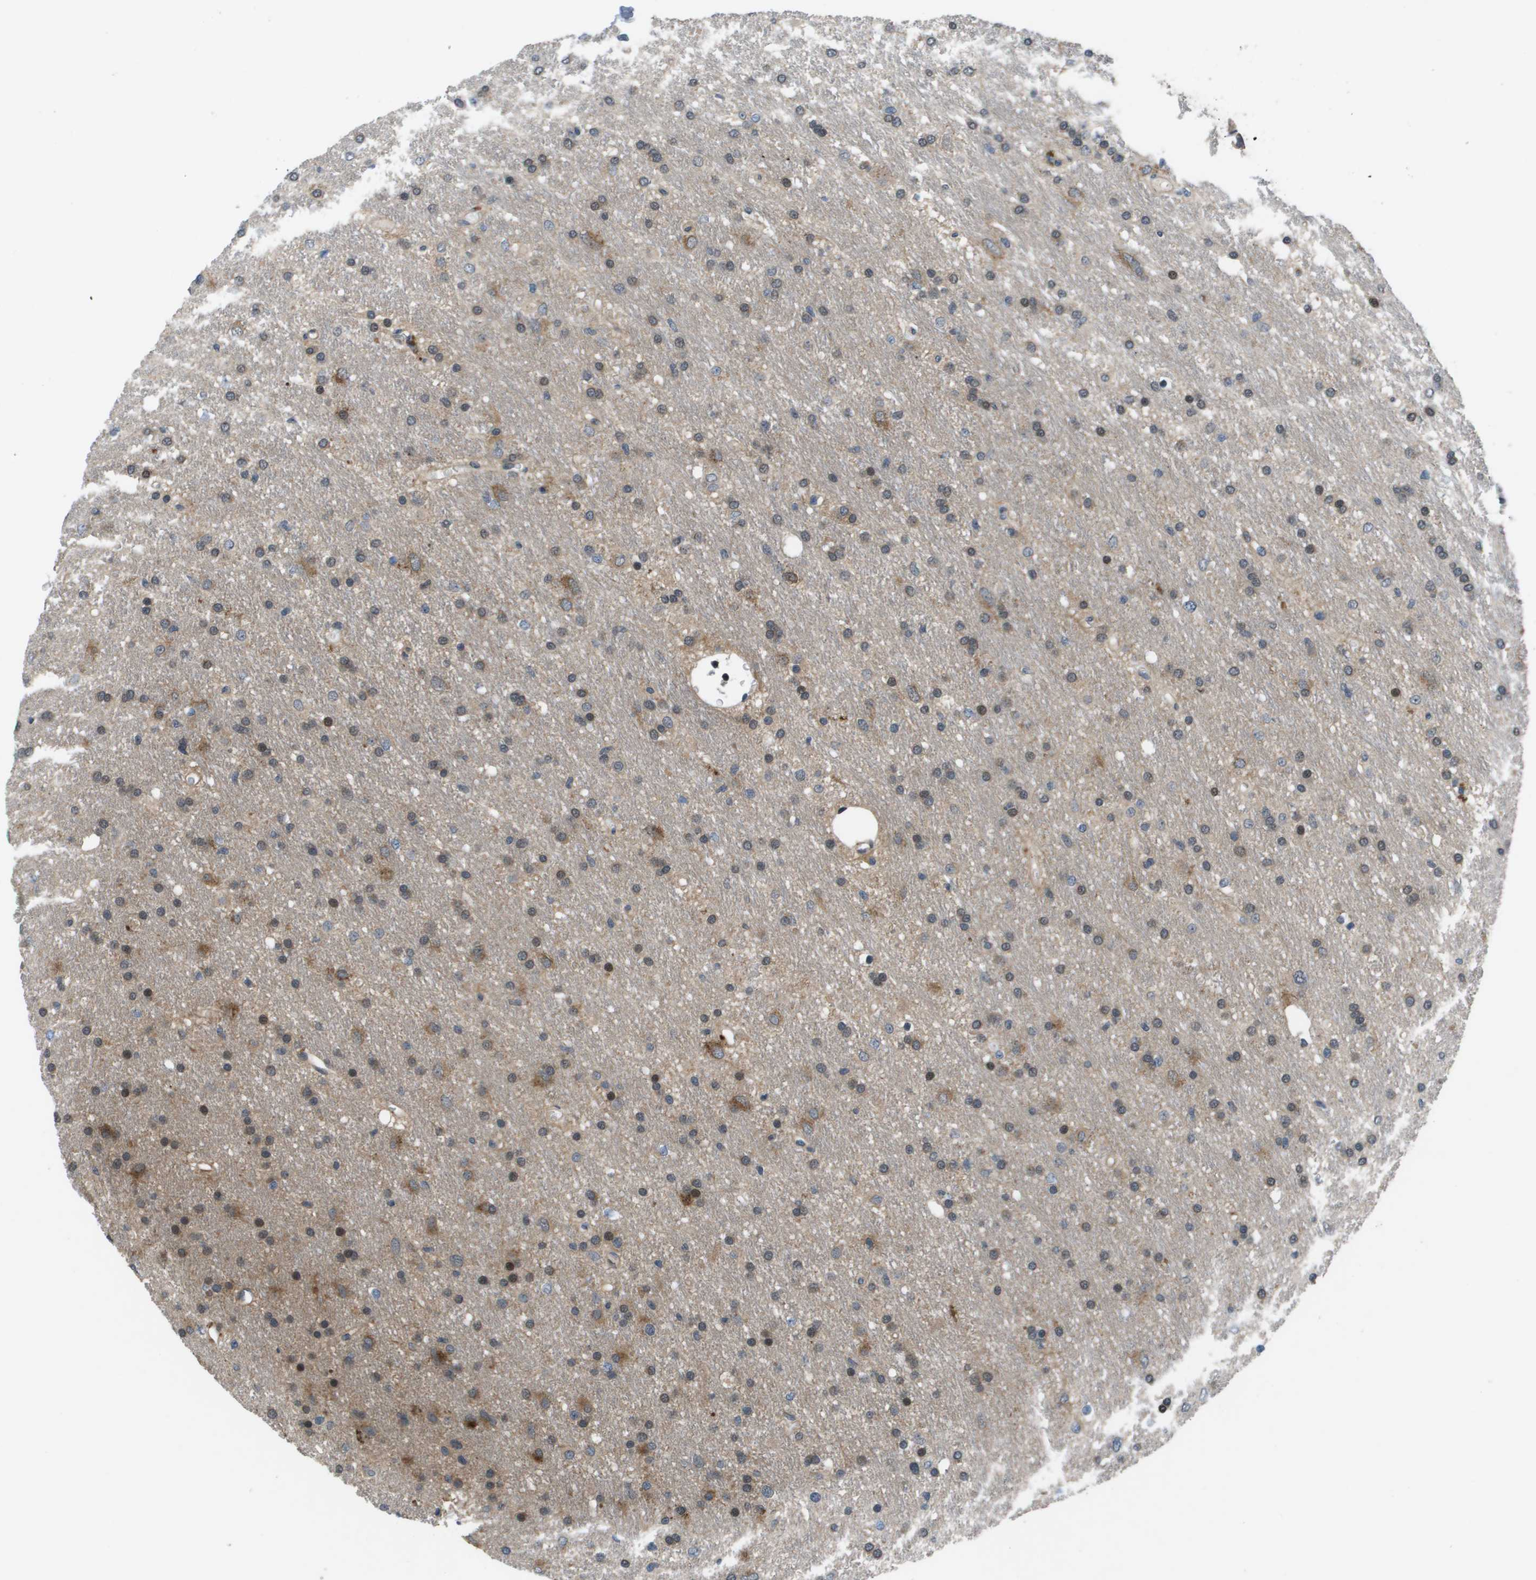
{"staining": {"intensity": "weak", "quantity": "25%-75%", "location": "nuclear"}, "tissue": "glioma", "cell_type": "Tumor cells", "image_type": "cancer", "snomed": [{"axis": "morphology", "description": "Glioma, malignant, Low grade"}, {"axis": "topography", "description": "Brain"}], "caption": "A histopathology image of glioma stained for a protein reveals weak nuclear brown staining in tumor cells. (DAB IHC, brown staining for protein, blue staining for nuclei).", "gene": "ENPP5", "patient": {"sex": "male", "age": 77}}